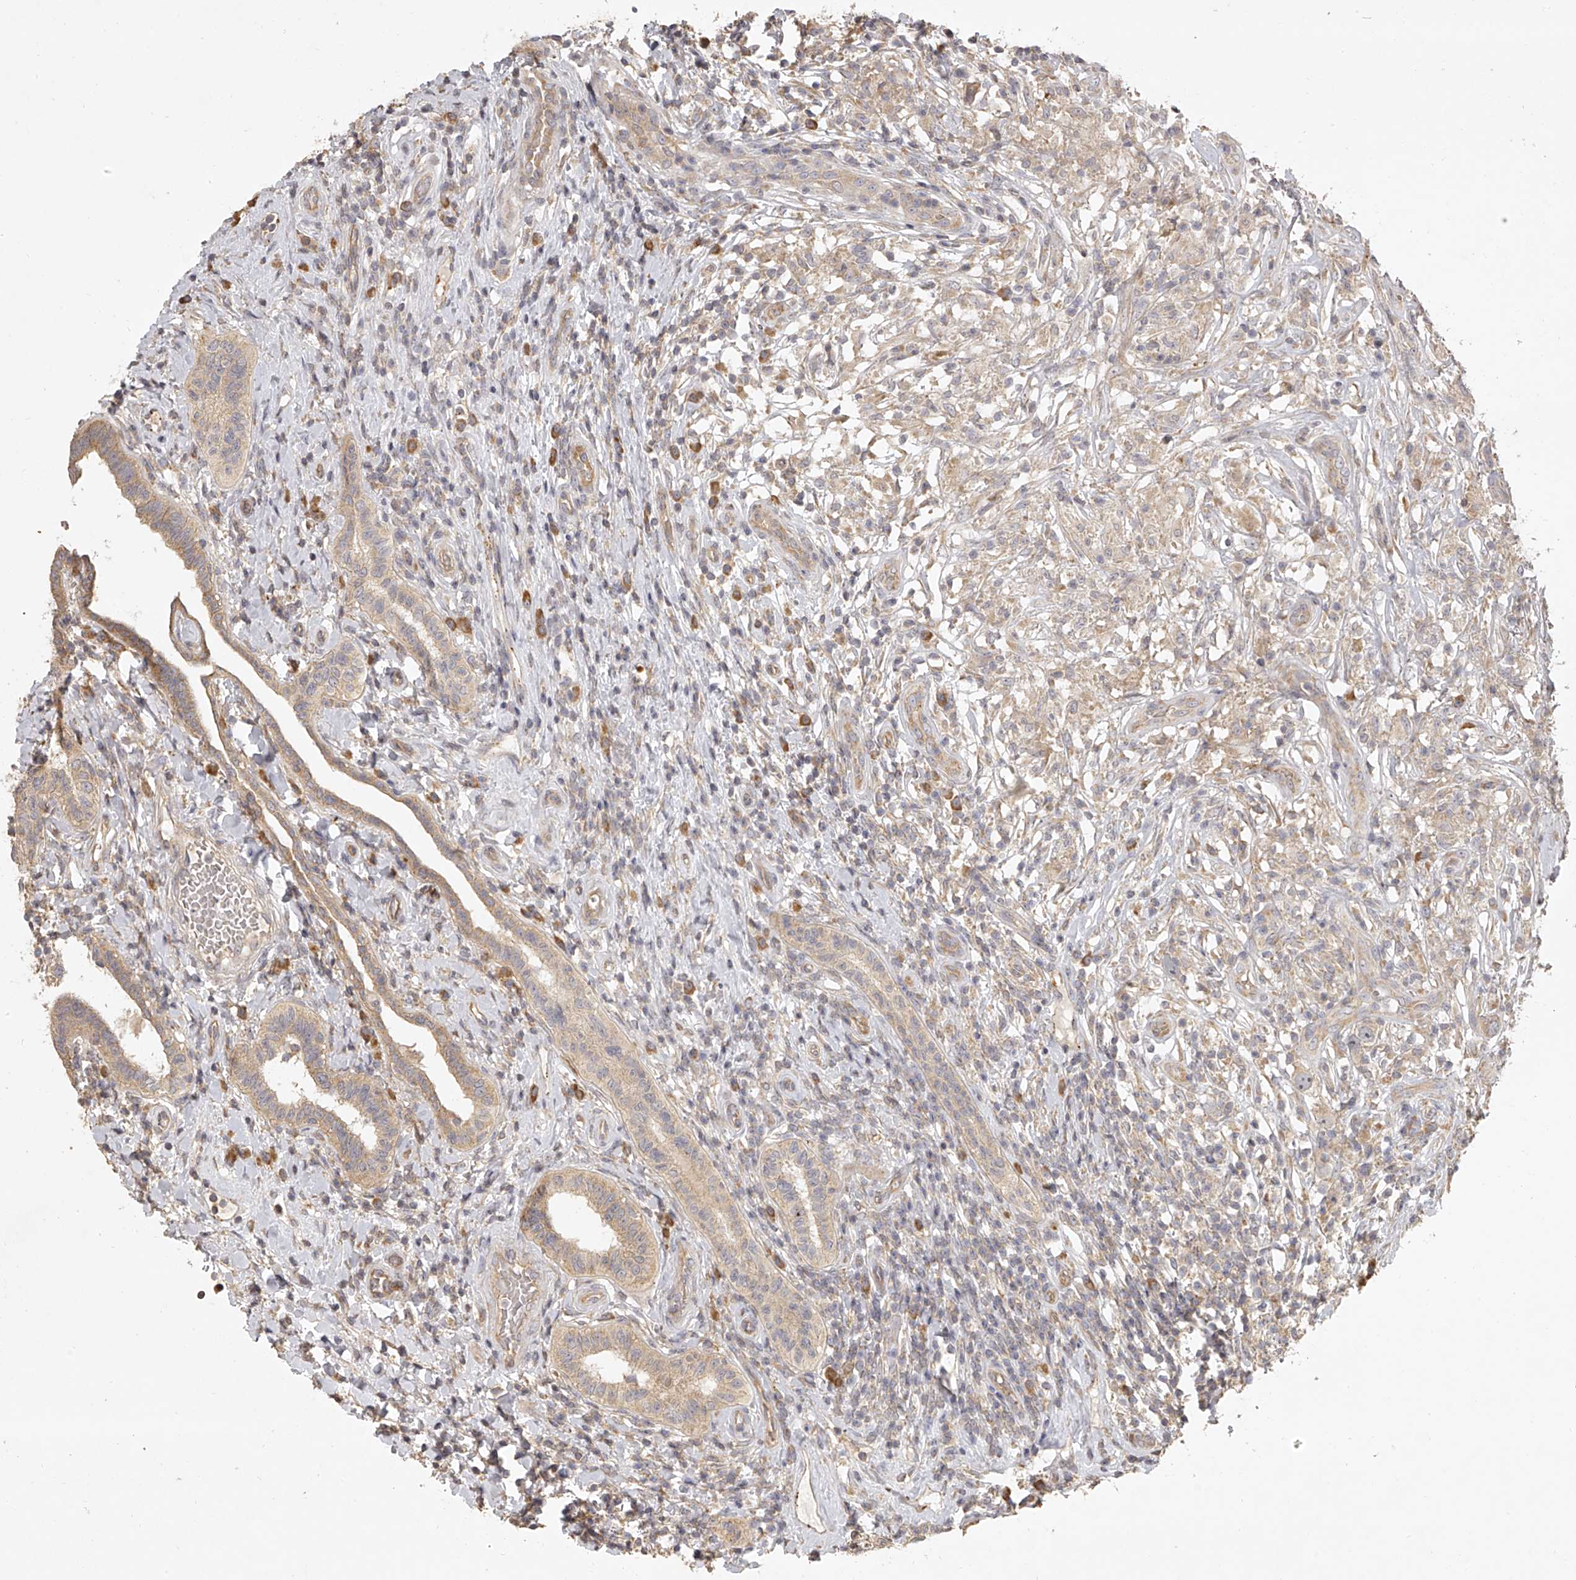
{"staining": {"intensity": "weak", "quantity": ">75%", "location": "cytoplasmic/membranous"}, "tissue": "testis cancer", "cell_type": "Tumor cells", "image_type": "cancer", "snomed": [{"axis": "morphology", "description": "Seminoma, NOS"}, {"axis": "topography", "description": "Testis"}], "caption": "A low amount of weak cytoplasmic/membranous positivity is identified in about >75% of tumor cells in testis seminoma tissue. The protein is shown in brown color, while the nuclei are stained blue.", "gene": "DOCK9", "patient": {"sex": "male", "age": 49}}